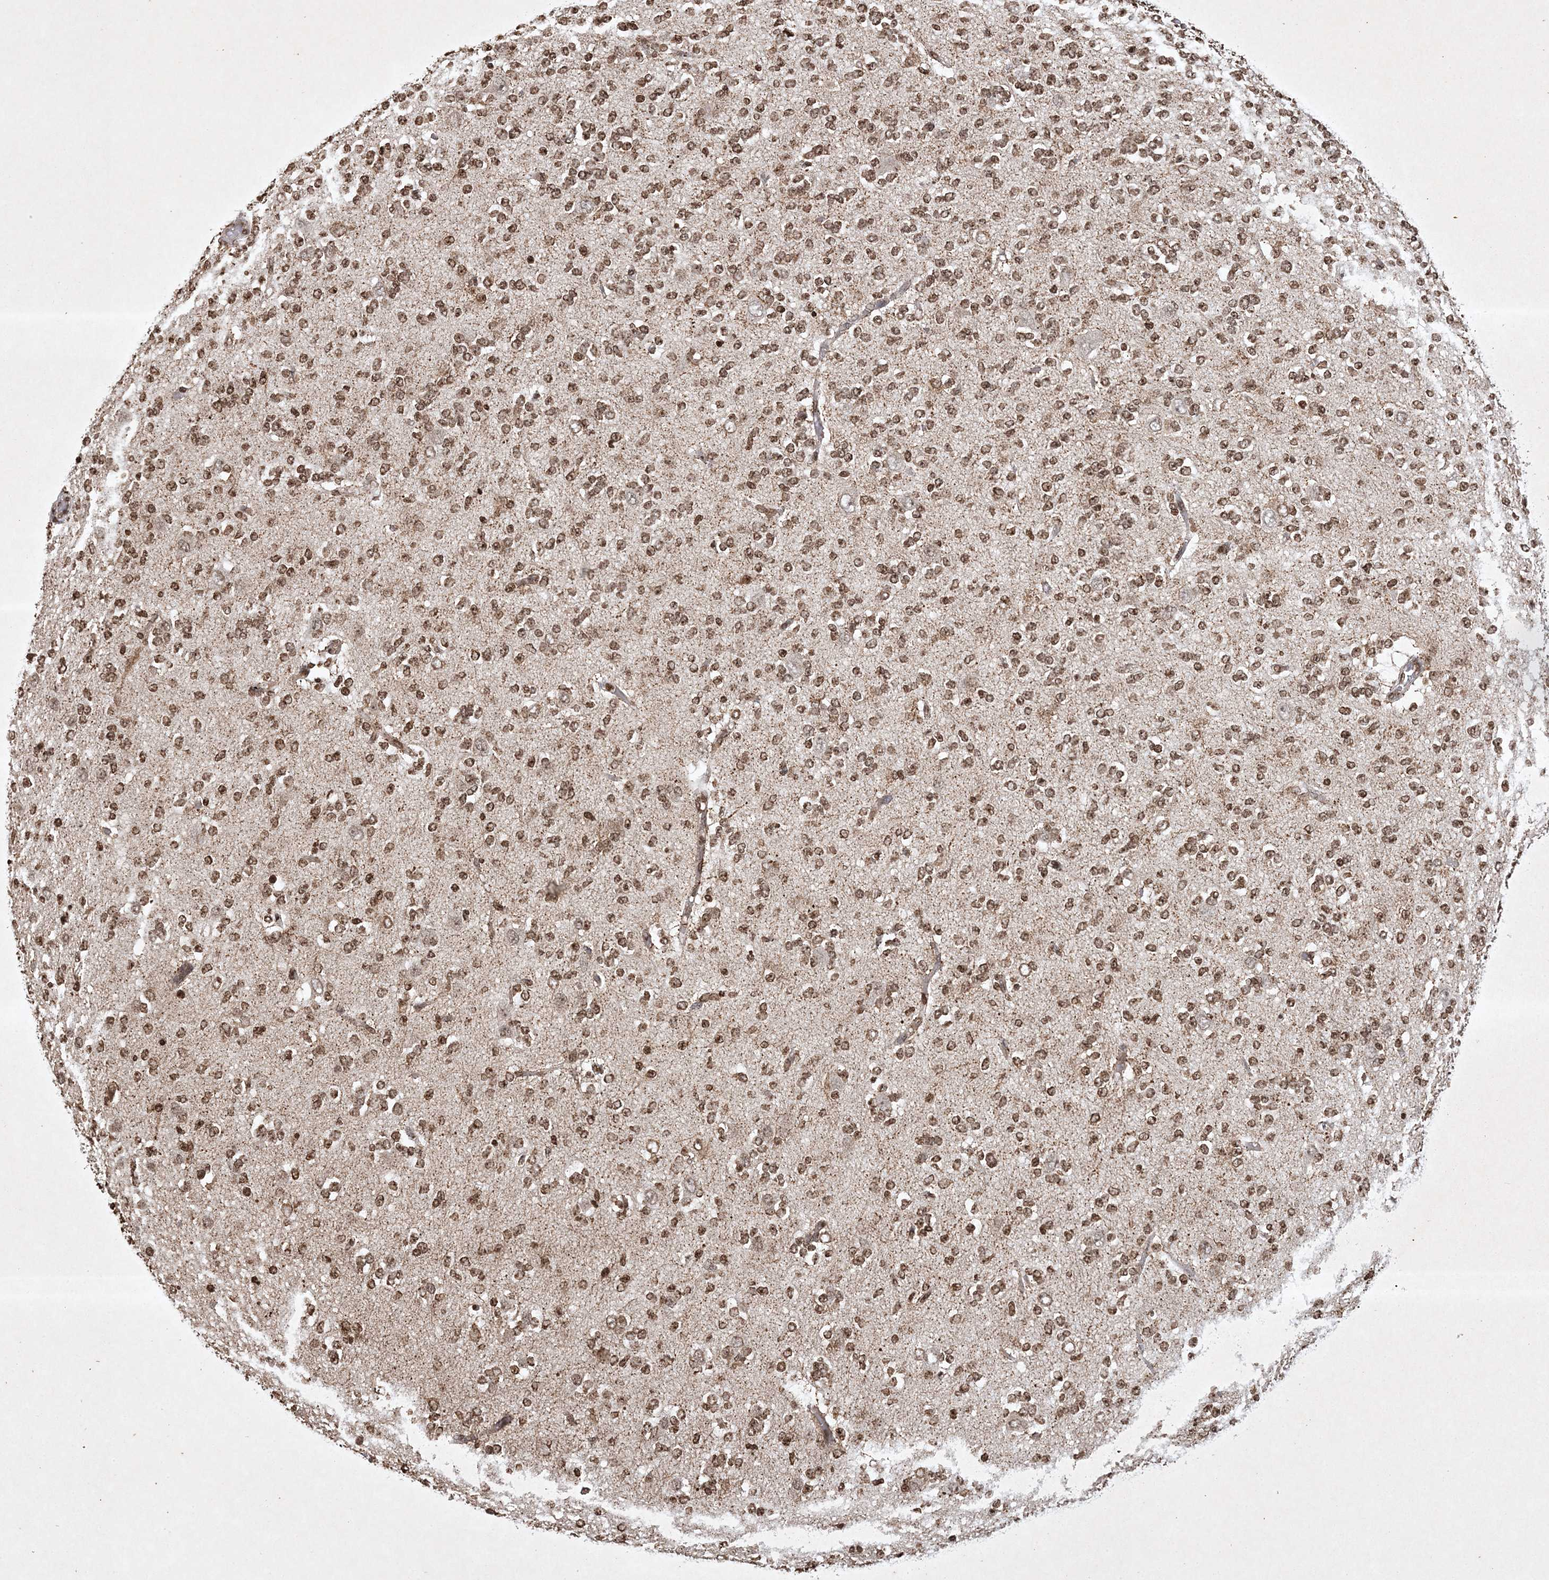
{"staining": {"intensity": "moderate", "quantity": ">75%", "location": "nuclear"}, "tissue": "glioma", "cell_type": "Tumor cells", "image_type": "cancer", "snomed": [{"axis": "morphology", "description": "Glioma, malignant, Low grade"}, {"axis": "topography", "description": "Brain"}], "caption": "A high-resolution histopathology image shows immunohistochemistry (IHC) staining of glioma, which reveals moderate nuclear positivity in approximately >75% of tumor cells. The staining was performed using DAB (3,3'-diaminobenzidine) to visualize the protein expression in brown, while the nuclei were stained in blue with hematoxylin (Magnification: 20x).", "gene": "NEDD9", "patient": {"sex": "male", "age": 38}}